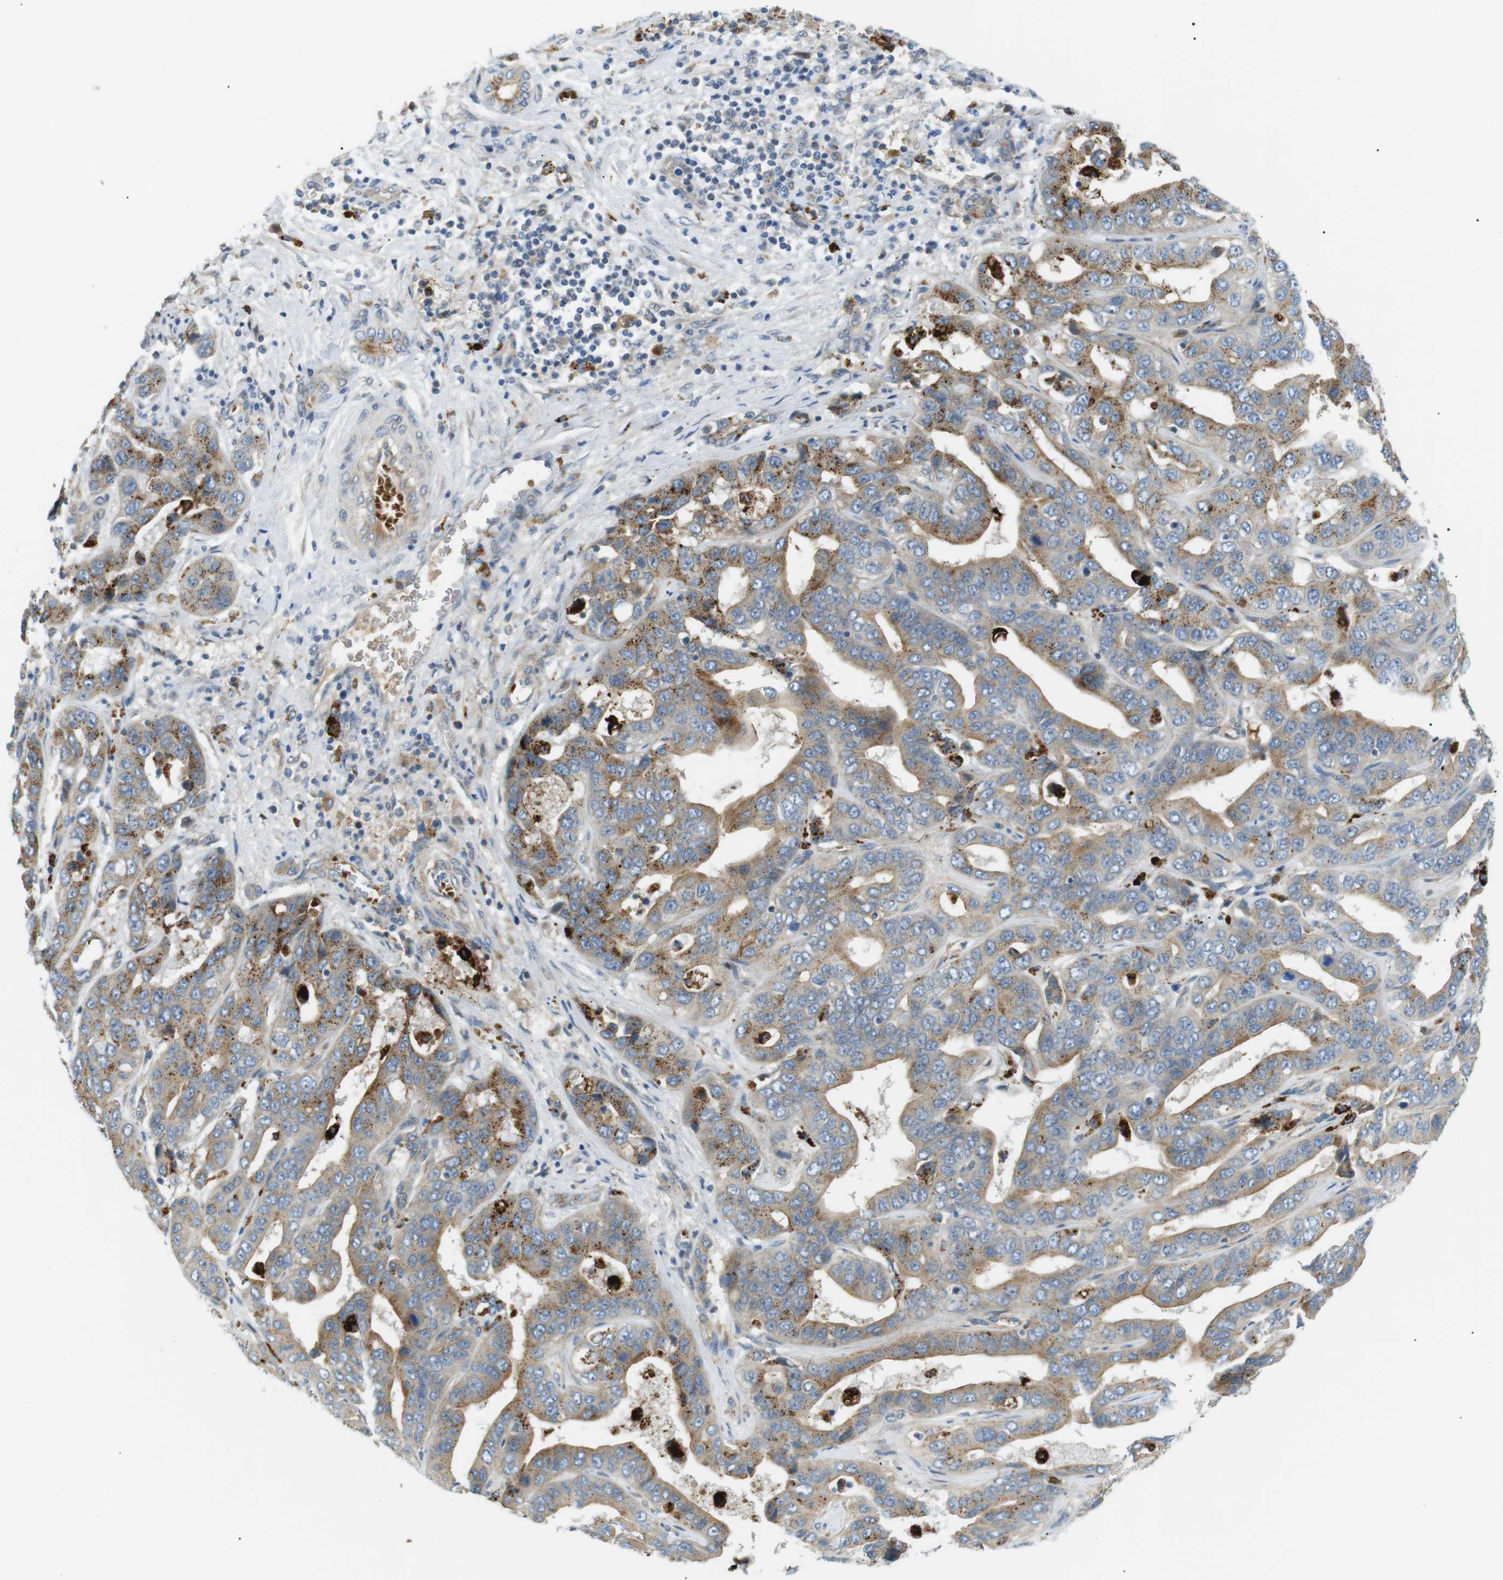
{"staining": {"intensity": "moderate", "quantity": ">75%", "location": "cytoplasmic/membranous"}, "tissue": "liver cancer", "cell_type": "Tumor cells", "image_type": "cancer", "snomed": [{"axis": "morphology", "description": "Cholangiocarcinoma"}, {"axis": "topography", "description": "Liver"}], "caption": "Immunohistochemistry histopathology image of neoplastic tissue: human cholangiocarcinoma (liver) stained using IHC shows medium levels of moderate protein expression localized specifically in the cytoplasmic/membranous of tumor cells, appearing as a cytoplasmic/membranous brown color.", "gene": "B4GALNT2", "patient": {"sex": "female", "age": 52}}